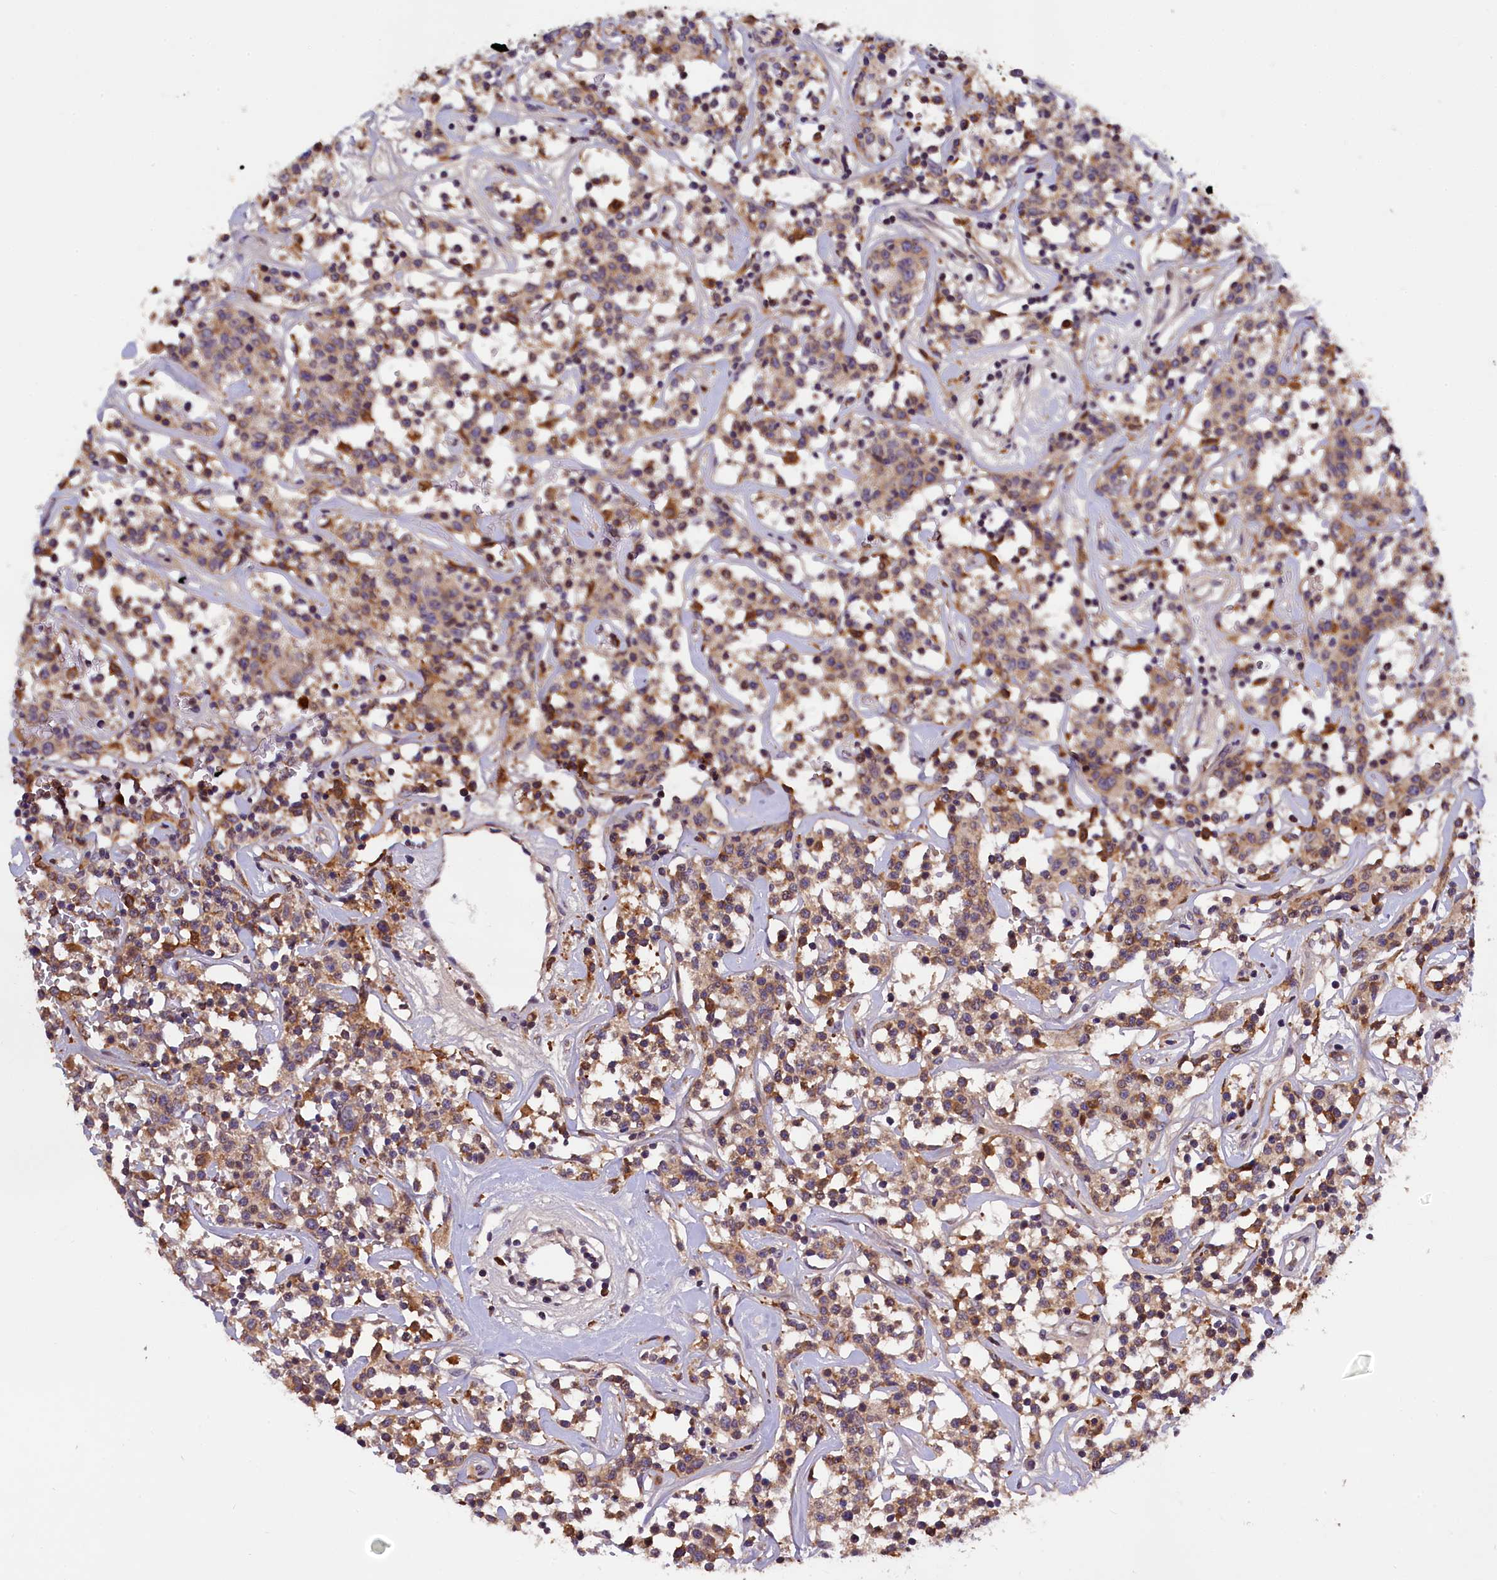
{"staining": {"intensity": "moderate", "quantity": ">75%", "location": "cytoplasmic/membranous"}, "tissue": "lymphoma", "cell_type": "Tumor cells", "image_type": "cancer", "snomed": [{"axis": "morphology", "description": "Malignant lymphoma, non-Hodgkin's type, Low grade"}, {"axis": "topography", "description": "Small intestine"}], "caption": "Low-grade malignant lymphoma, non-Hodgkin's type stained for a protein (brown) demonstrates moderate cytoplasmic/membranous positive staining in approximately >75% of tumor cells.", "gene": "NAIP", "patient": {"sex": "female", "age": 59}}